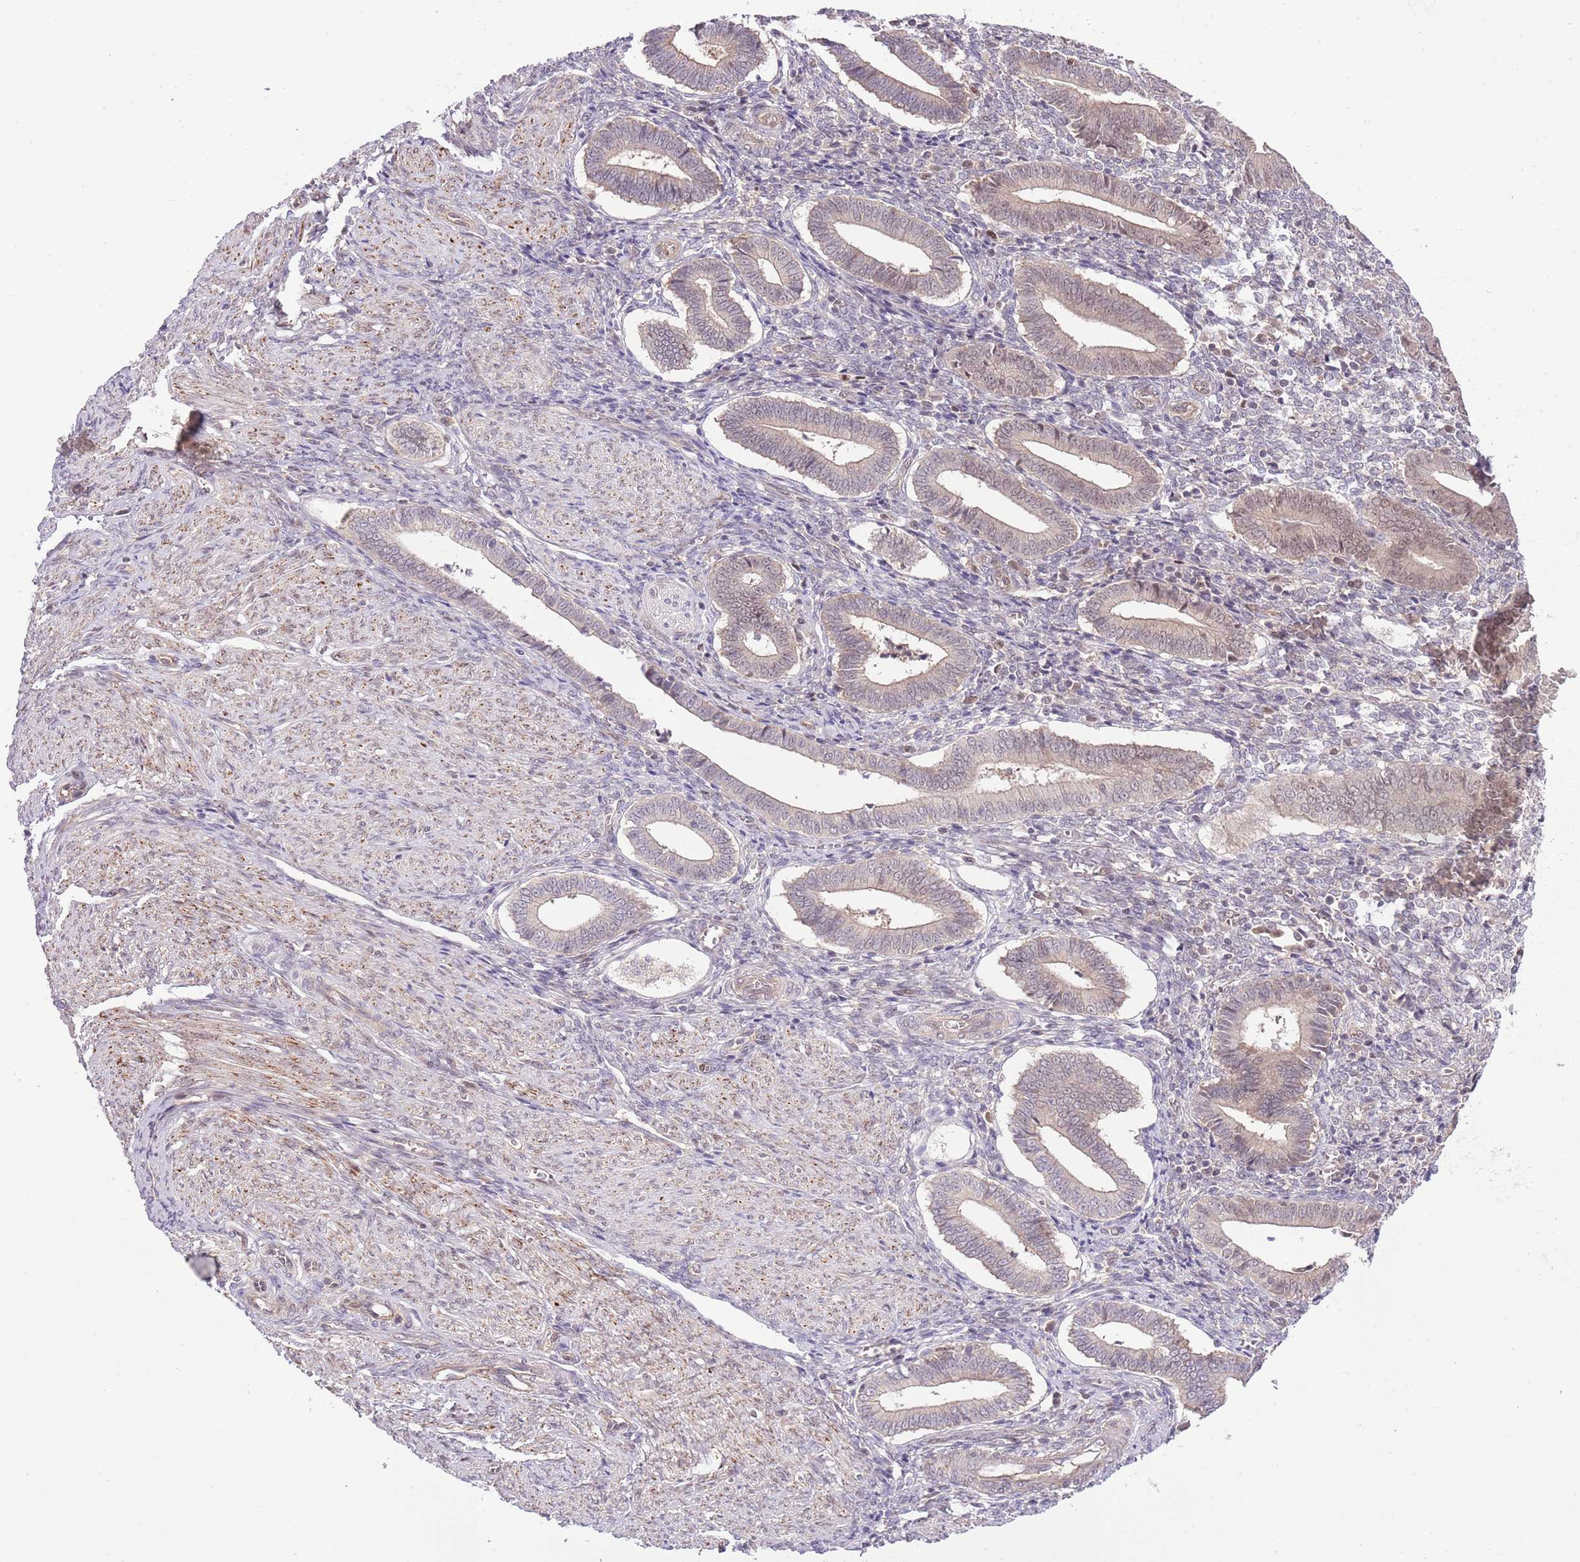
{"staining": {"intensity": "negative", "quantity": "none", "location": "none"}, "tissue": "endometrium", "cell_type": "Cells in endometrial stroma", "image_type": "normal", "snomed": [{"axis": "morphology", "description": "Normal tissue, NOS"}, {"axis": "topography", "description": "Other"}, {"axis": "topography", "description": "Endometrium"}], "caption": "Immunohistochemical staining of benign endometrium demonstrates no significant expression in cells in endometrial stroma. (DAB (3,3'-diaminobenzidine) IHC with hematoxylin counter stain).", "gene": "CHD1", "patient": {"sex": "female", "age": 44}}